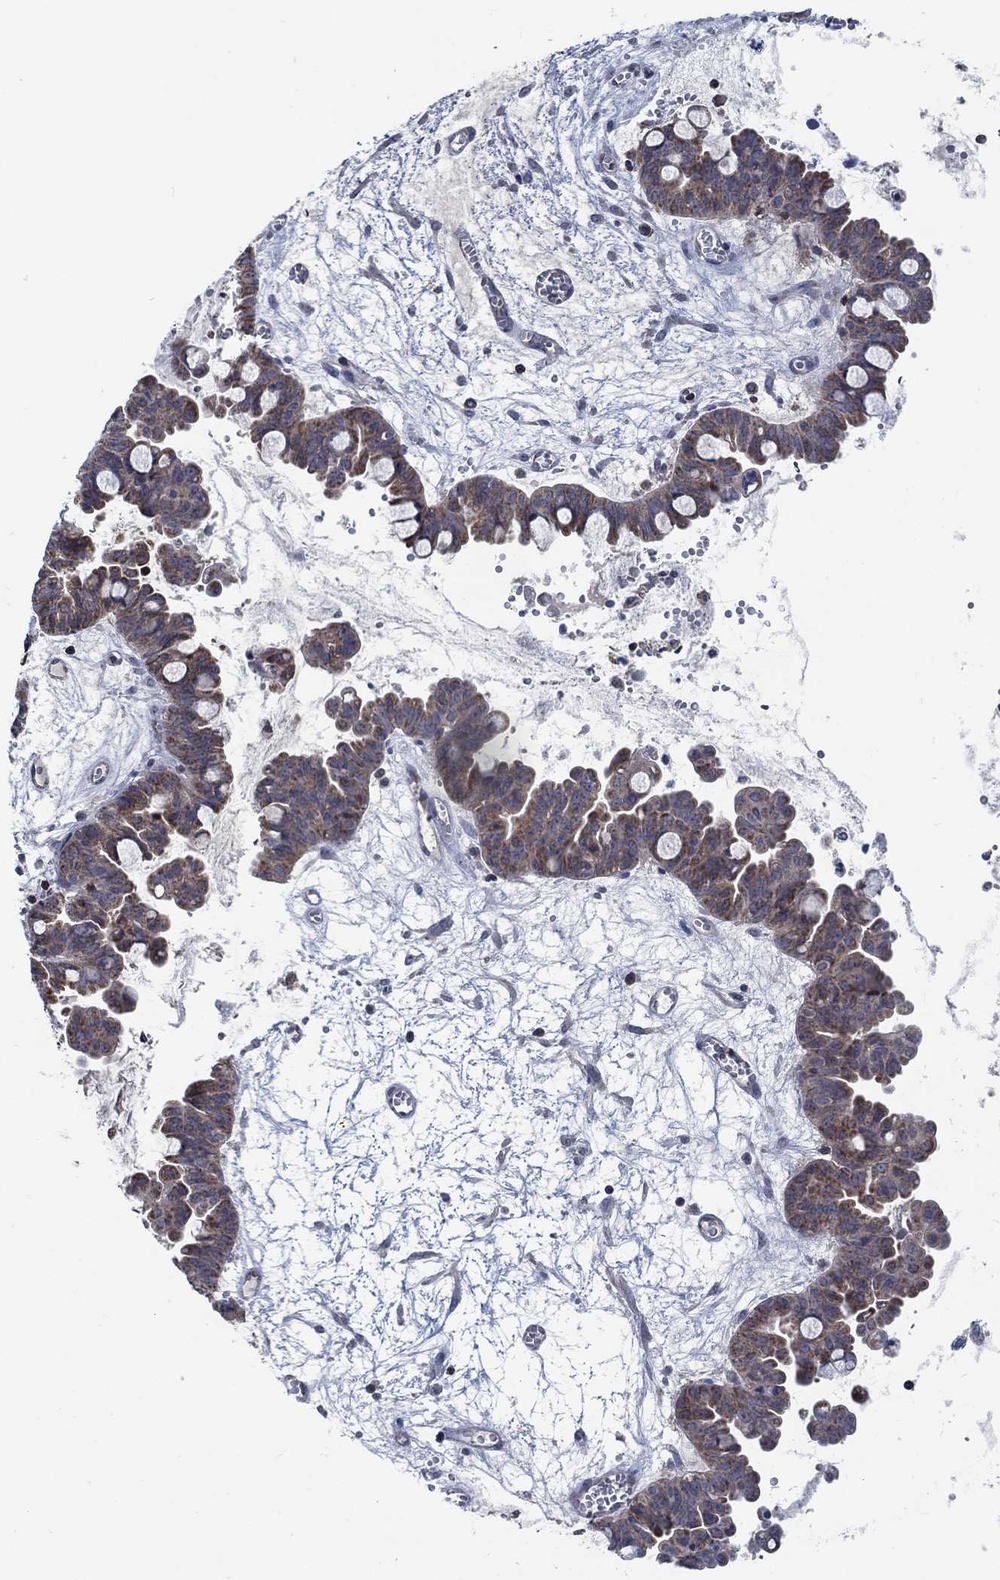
{"staining": {"intensity": "moderate", "quantity": ">75%", "location": "cytoplasmic/membranous"}, "tissue": "ovarian cancer", "cell_type": "Tumor cells", "image_type": "cancer", "snomed": [{"axis": "morphology", "description": "Cystadenocarcinoma, mucinous, NOS"}, {"axis": "topography", "description": "Ovary"}], "caption": "IHC photomicrograph of neoplastic tissue: human ovarian cancer (mucinous cystadenocarcinoma) stained using immunohistochemistry demonstrates medium levels of moderate protein expression localized specifically in the cytoplasmic/membranous of tumor cells, appearing as a cytoplasmic/membranous brown color.", "gene": "STXBP6", "patient": {"sex": "female", "age": 63}}